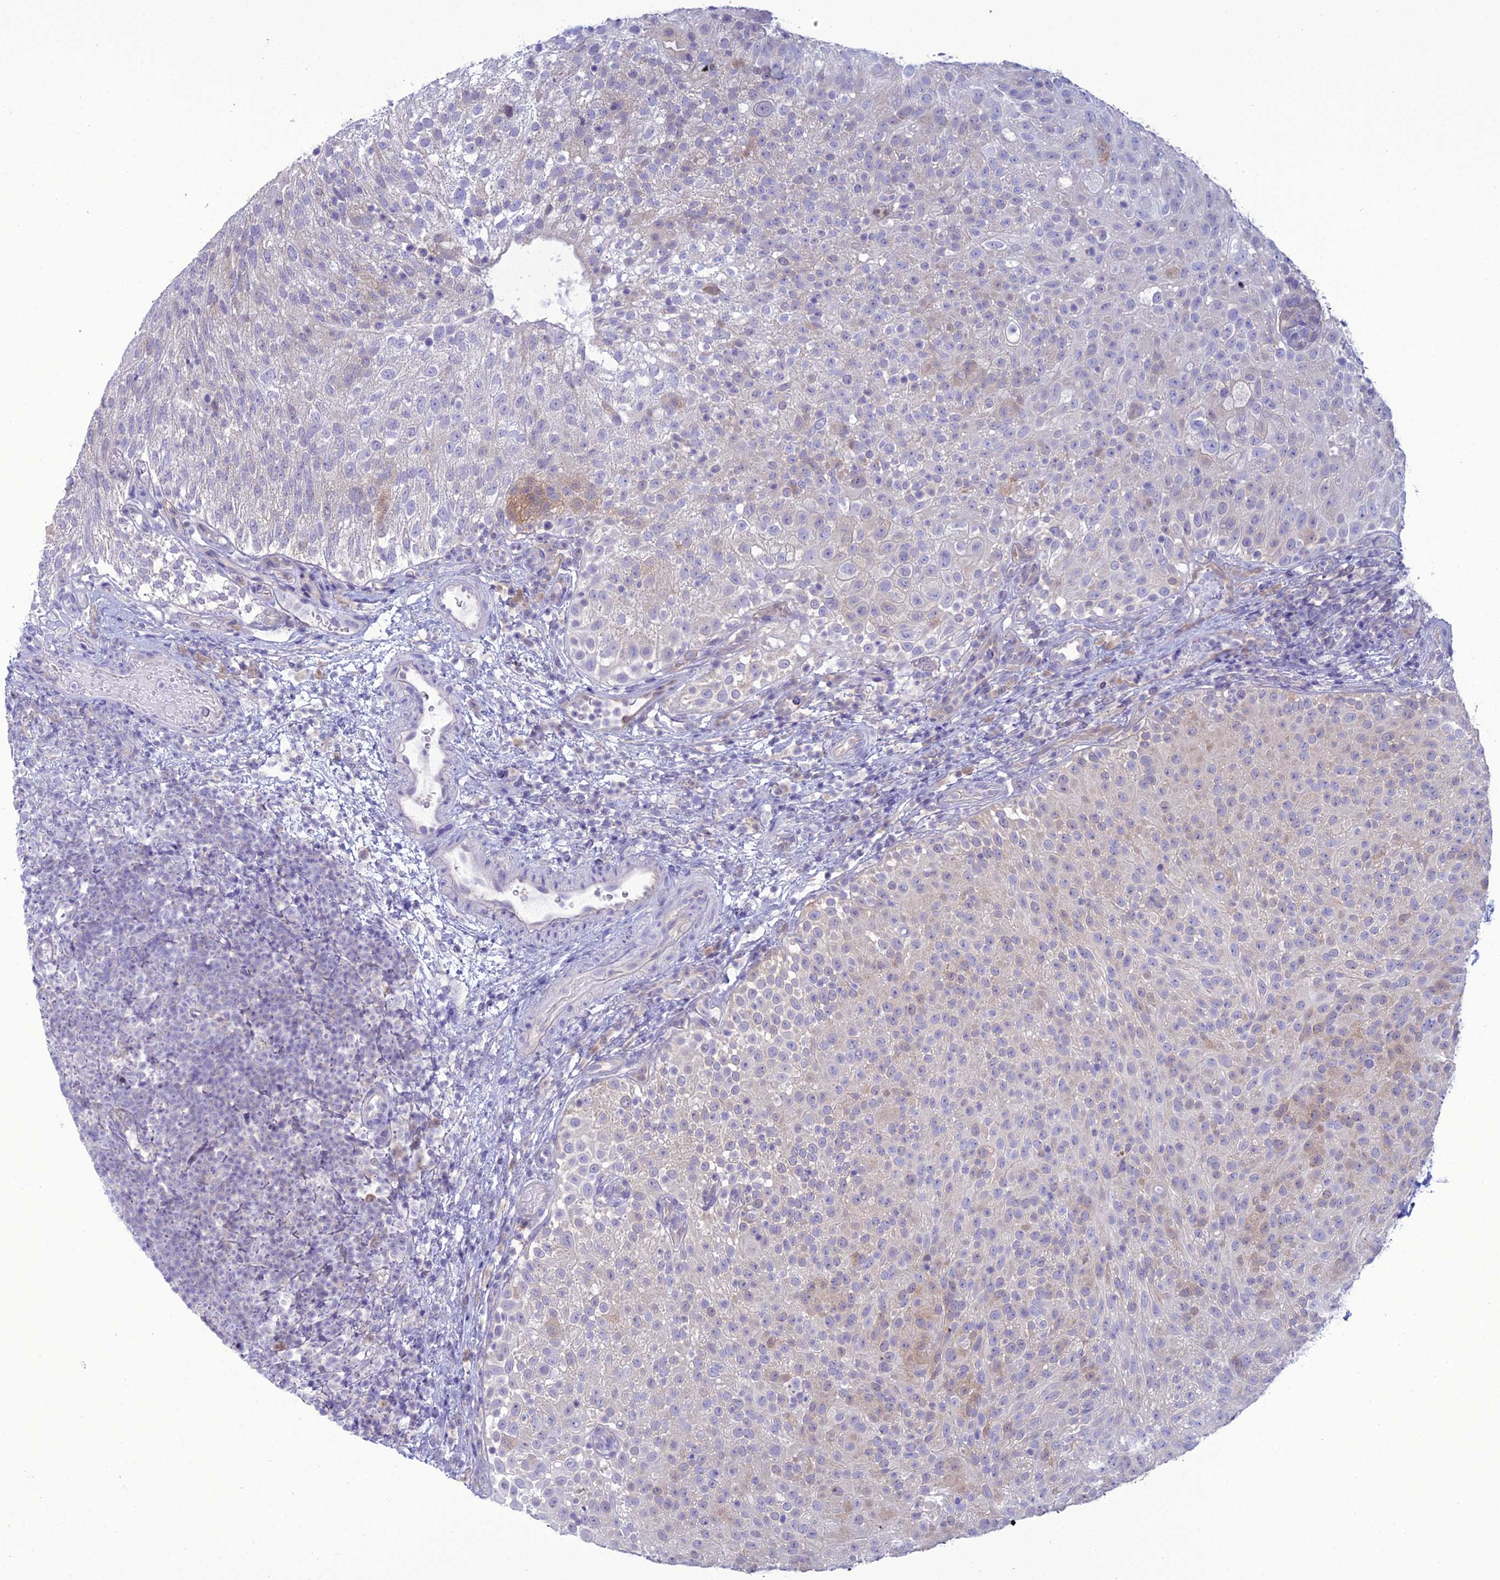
{"staining": {"intensity": "negative", "quantity": "none", "location": "none"}, "tissue": "urothelial cancer", "cell_type": "Tumor cells", "image_type": "cancer", "snomed": [{"axis": "morphology", "description": "Urothelial carcinoma, Low grade"}, {"axis": "topography", "description": "Urinary bladder"}], "caption": "A histopathology image of human urothelial carcinoma (low-grade) is negative for staining in tumor cells. (Immunohistochemistry (ihc), brightfield microscopy, high magnification).", "gene": "GNPNAT1", "patient": {"sex": "male", "age": 78}}